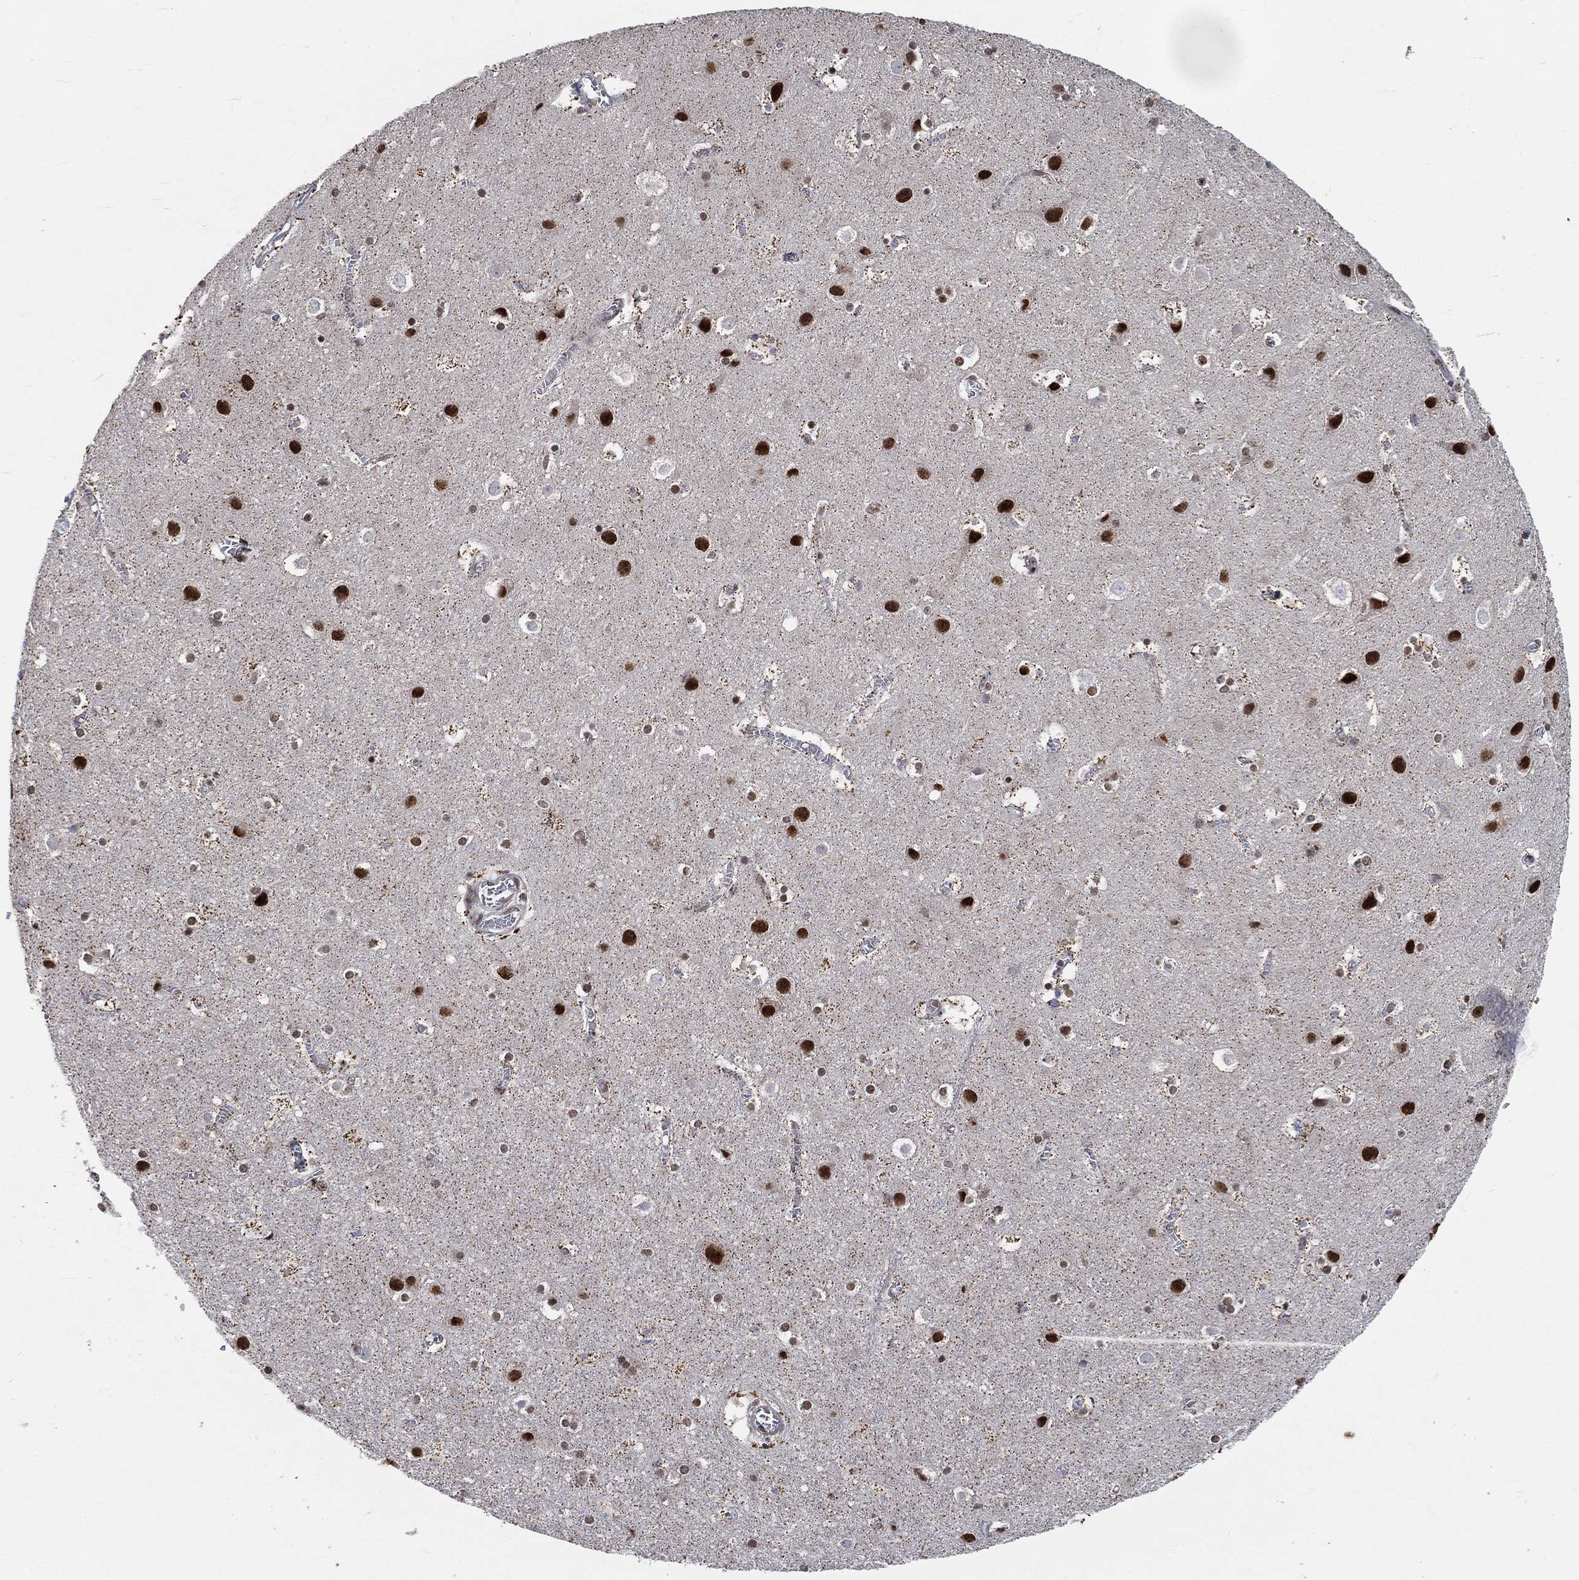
{"staining": {"intensity": "negative", "quantity": "none", "location": "none"}, "tissue": "cerebral cortex", "cell_type": "Endothelial cells", "image_type": "normal", "snomed": [{"axis": "morphology", "description": "Normal tissue, NOS"}, {"axis": "topography", "description": "Cerebral cortex"}], "caption": "Micrograph shows no significant protein staining in endothelial cells of benign cerebral cortex. (DAB IHC with hematoxylin counter stain).", "gene": "YLPM1", "patient": {"sex": "male", "age": 59}}